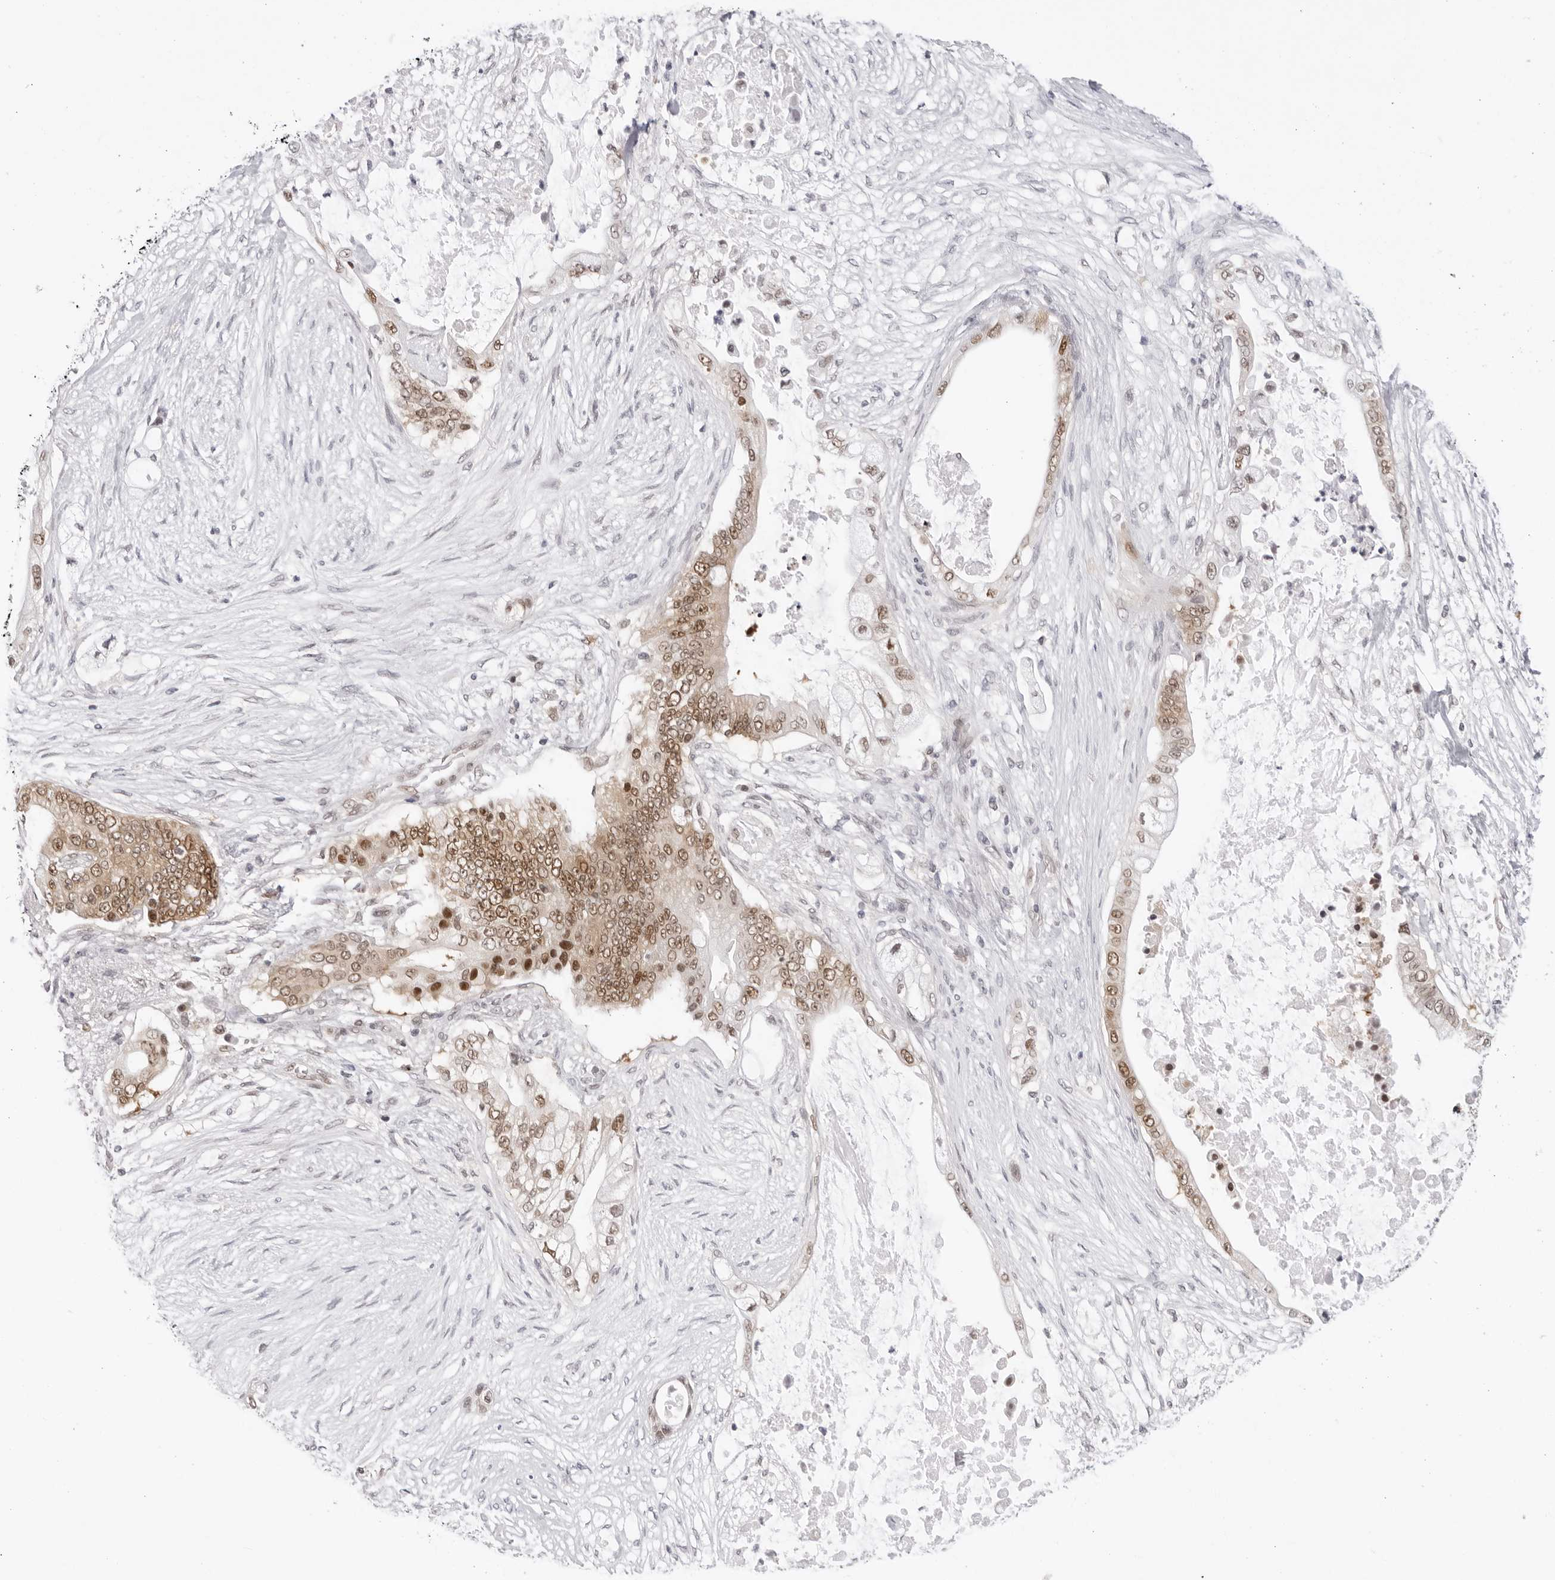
{"staining": {"intensity": "moderate", "quantity": ">75%", "location": "nuclear"}, "tissue": "pancreatic cancer", "cell_type": "Tumor cells", "image_type": "cancer", "snomed": [{"axis": "morphology", "description": "Adenocarcinoma, NOS"}, {"axis": "topography", "description": "Pancreas"}], "caption": "IHC image of neoplastic tissue: pancreatic cancer stained using IHC exhibits medium levels of moderate protein expression localized specifically in the nuclear of tumor cells, appearing as a nuclear brown color.", "gene": "WDR77", "patient": {"sex": "male", "age": 53}}